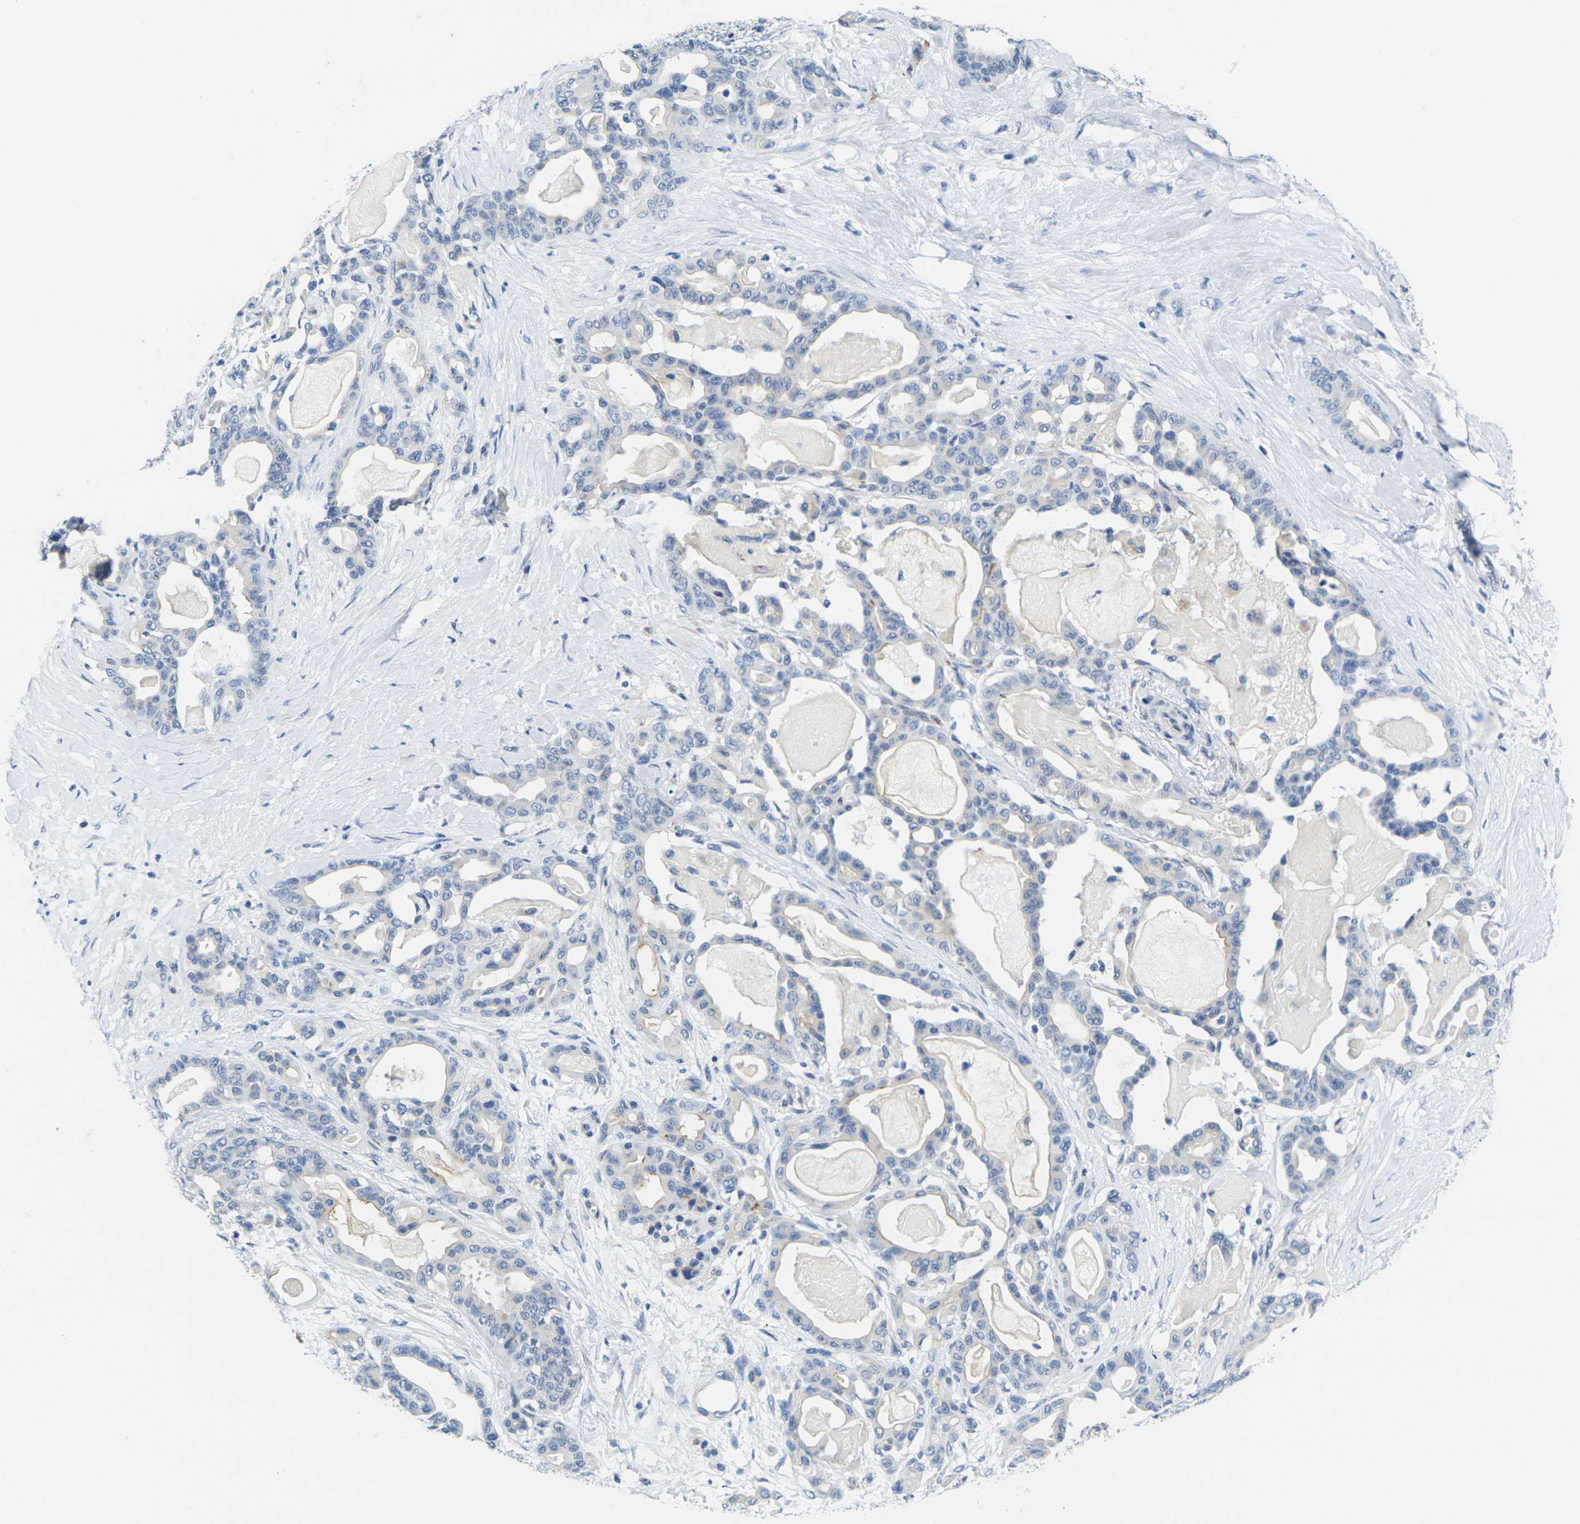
{"staining": {"intensity": "moderate", "quantity": "<25%", "location": "cytoplasmic/membranous"}, "tissue": "pancreatic cancer", "cell_type": "Tumor cells", "image_type": "cancer", "snomed": [{"axis": "morphology", "description": "Adenocarcinoma, NOS"}, {"axis": "topography", "description": "Pancreas"}], "caption": "Immunohistochemistry micrograph of human pancreatic cancer stained for a protein (brown), which reveals low levels of moderate cytoplasmic/membranous staining in approximately <25% of tumor cells.", "gene": "CRK", "patient": {"sex": "male", "age": 63}}